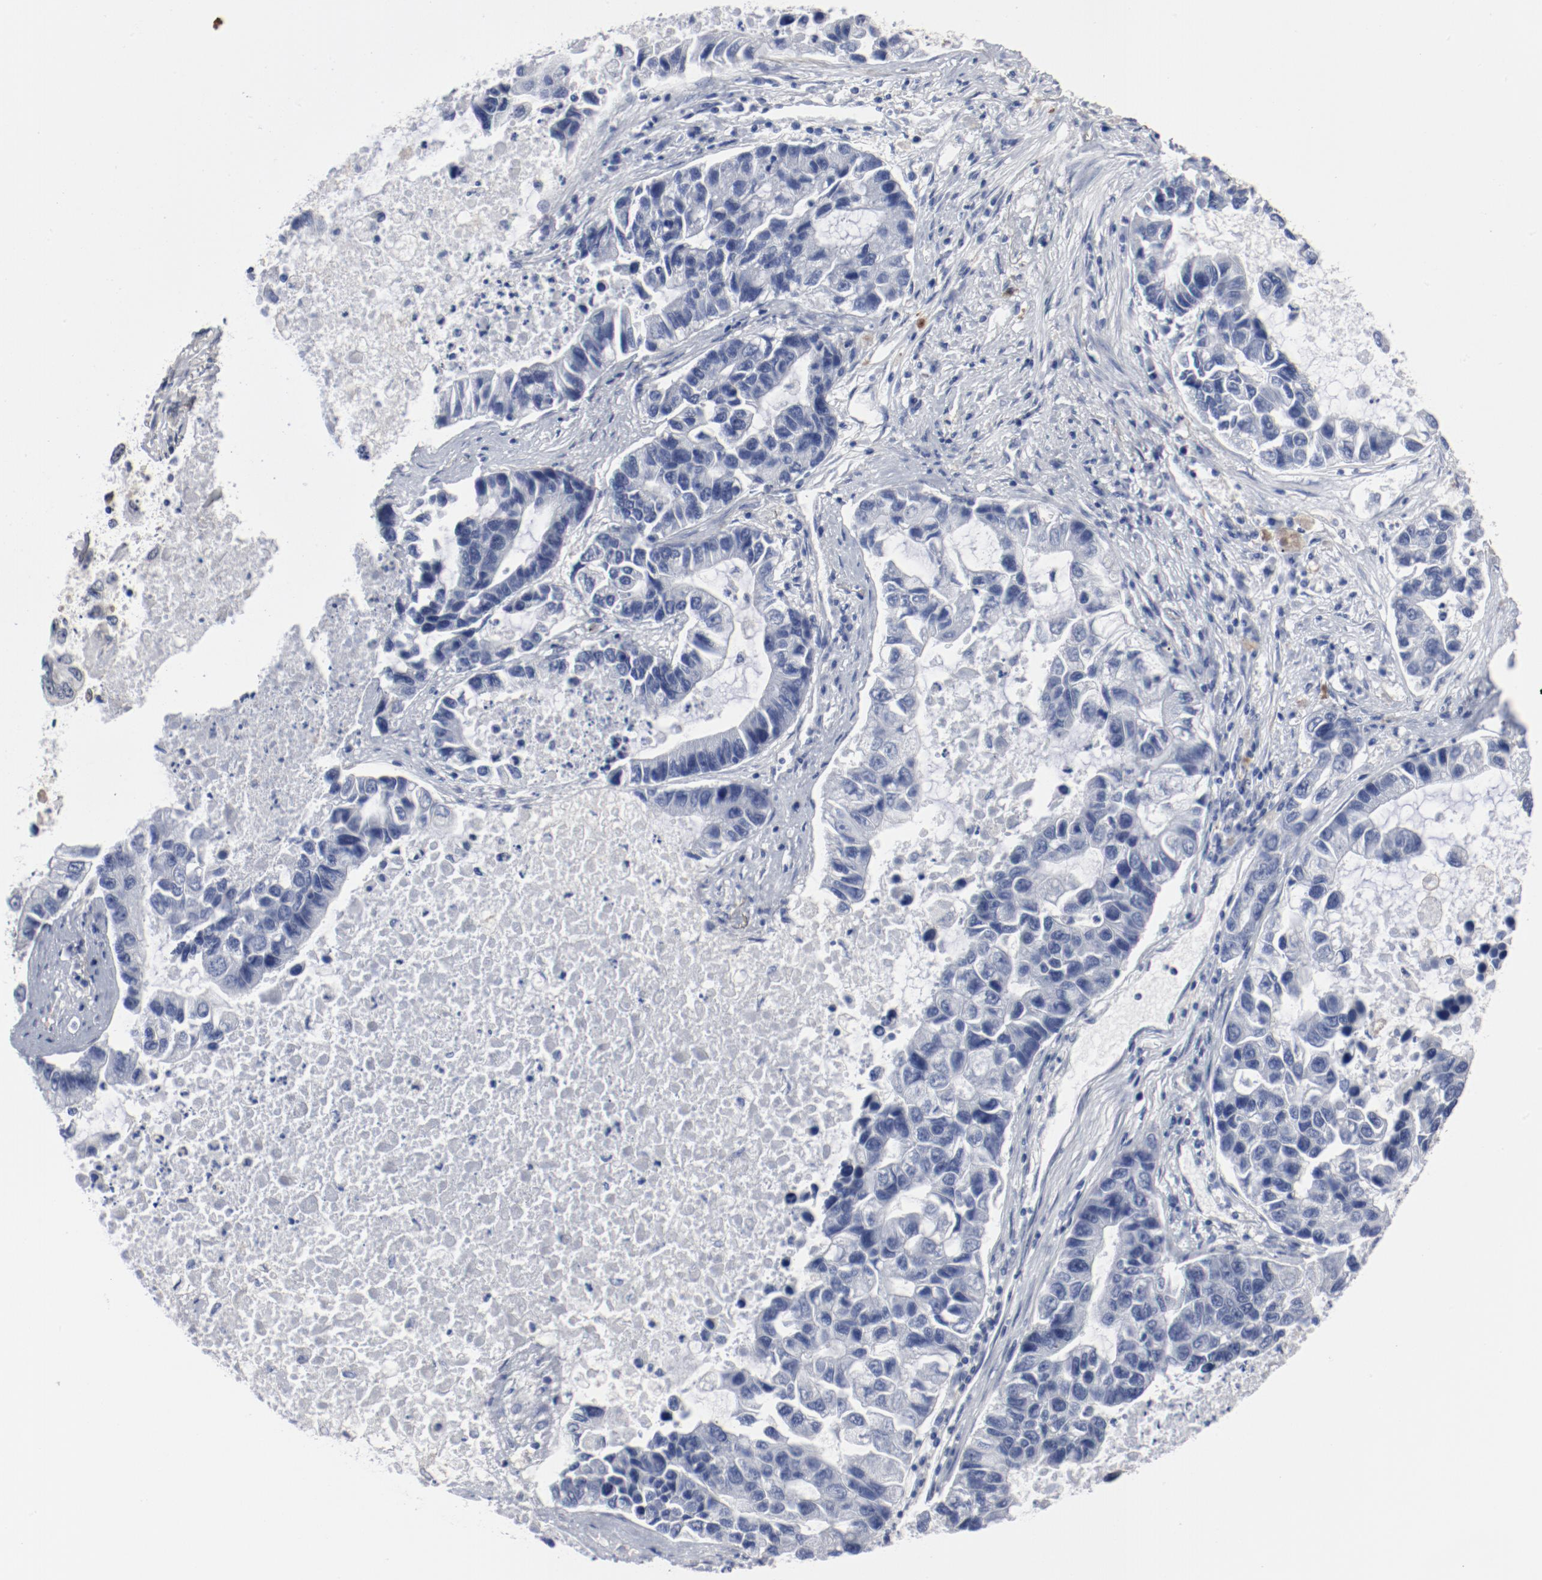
{"staining": {"intensity": "negative", "quantity": "none", "location": "none"}, "tissue": "lung cancer", "cell_type": "Tumor cells", "image_type": "cancer", "snomed": [{"axis": "morphology", "description": "Adenocarcinoma, NOS"}, {"axis": "topography", "description": "Lung"}], "caption": "The histopathology image reveals no staining of tumor cells in lung cancer (adenocarcinoma). (DAB IHC, high magnification).", "gene": "ANKLE2", "patient": {"sex": "female", "age": 51}}